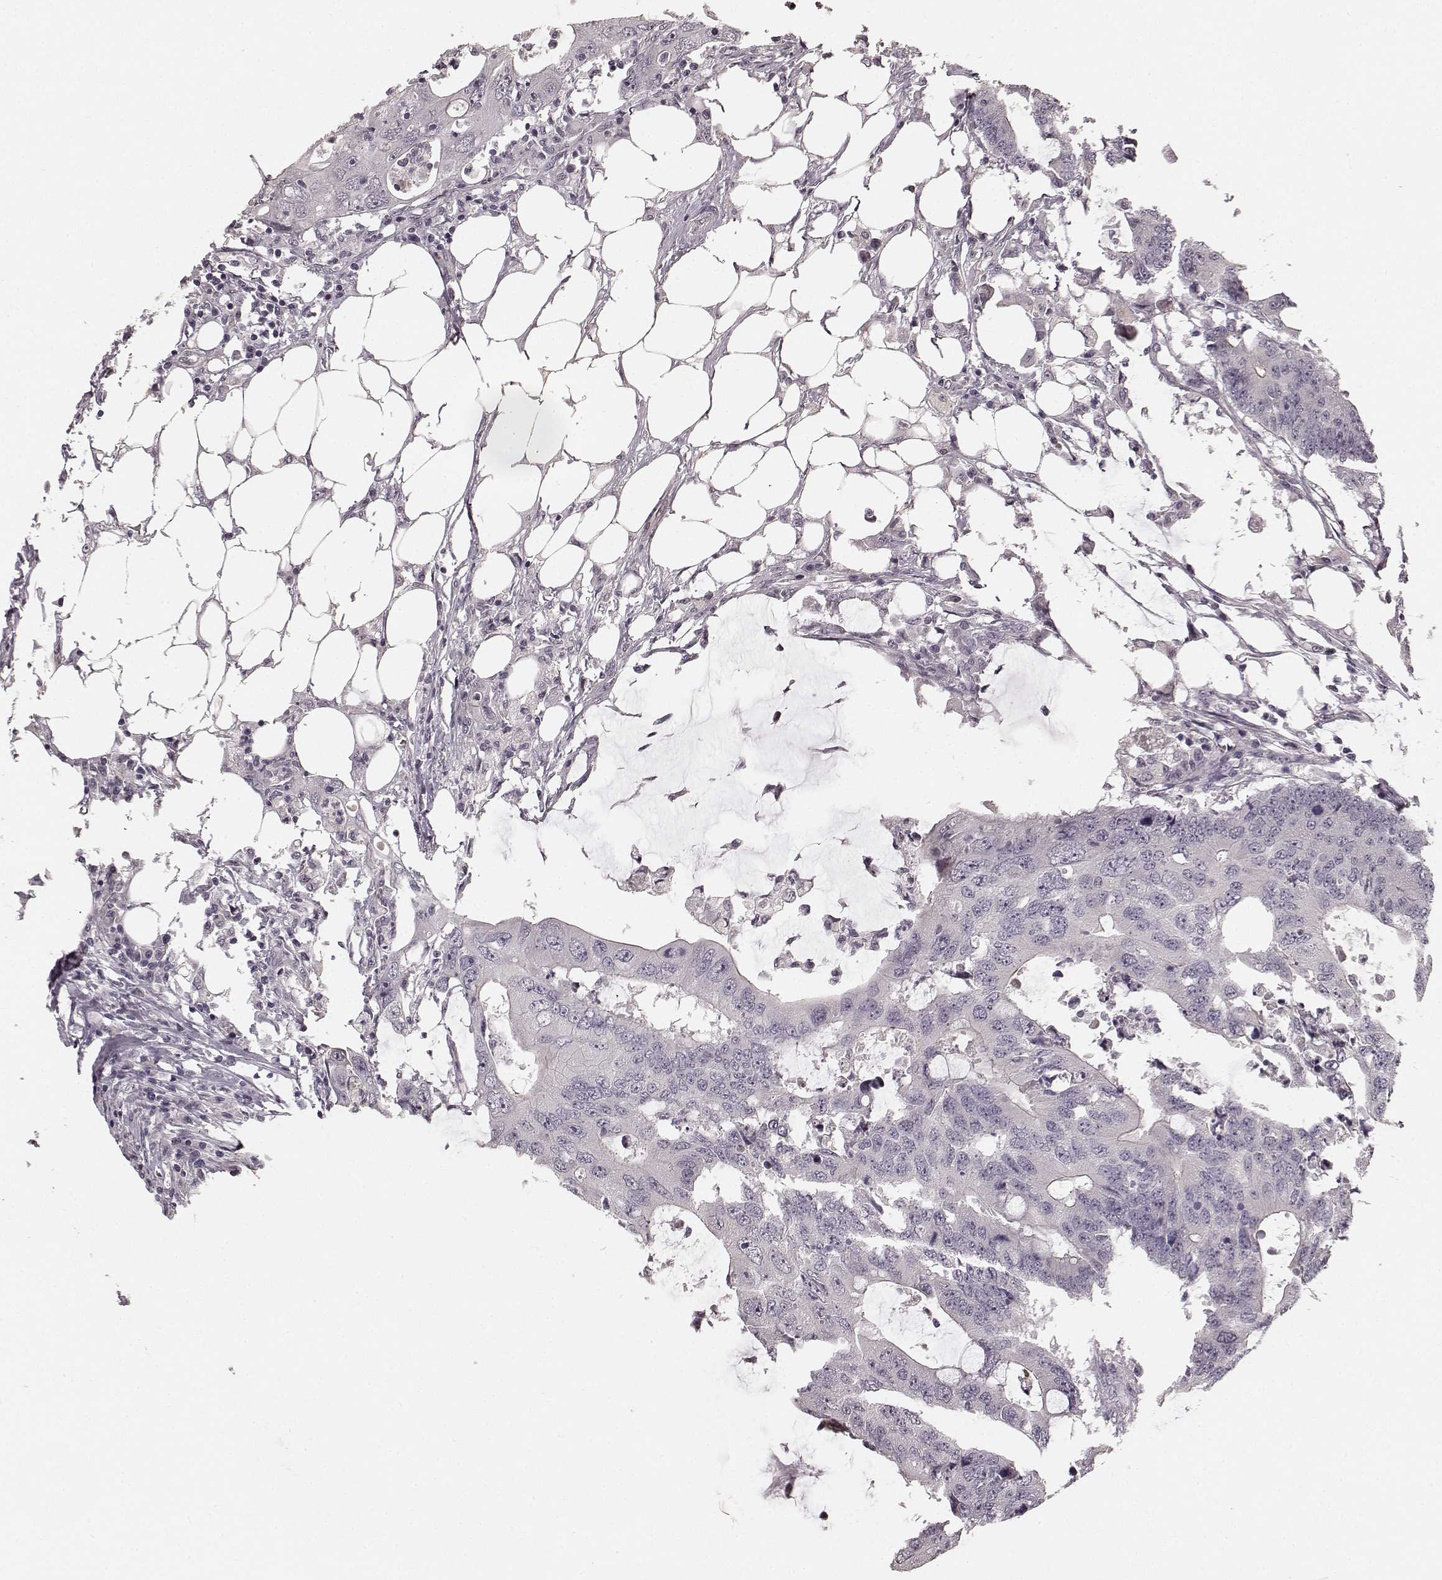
{"staining": {"intensity": "negative", "quantity": "none", "location": "none"}, "tissue": "colorectal cancer", "cell_type": "Tumor cells", "image_type": "cancer", "snomed": [{"axis": "morphology", "description": "Adenocarcinoma, NOS"}, {"axis": "topography", "description": "Colon"}], "caption": "A histopathology image of colorectal cancer (adenocarcinoma) stained for a protein shows no brown staining in tumor cells. (Immunohistochemistry, brightfield microscopy, high magnification).", "gene": "RIT2", "patient": {"sex": "male", "age": 71}}